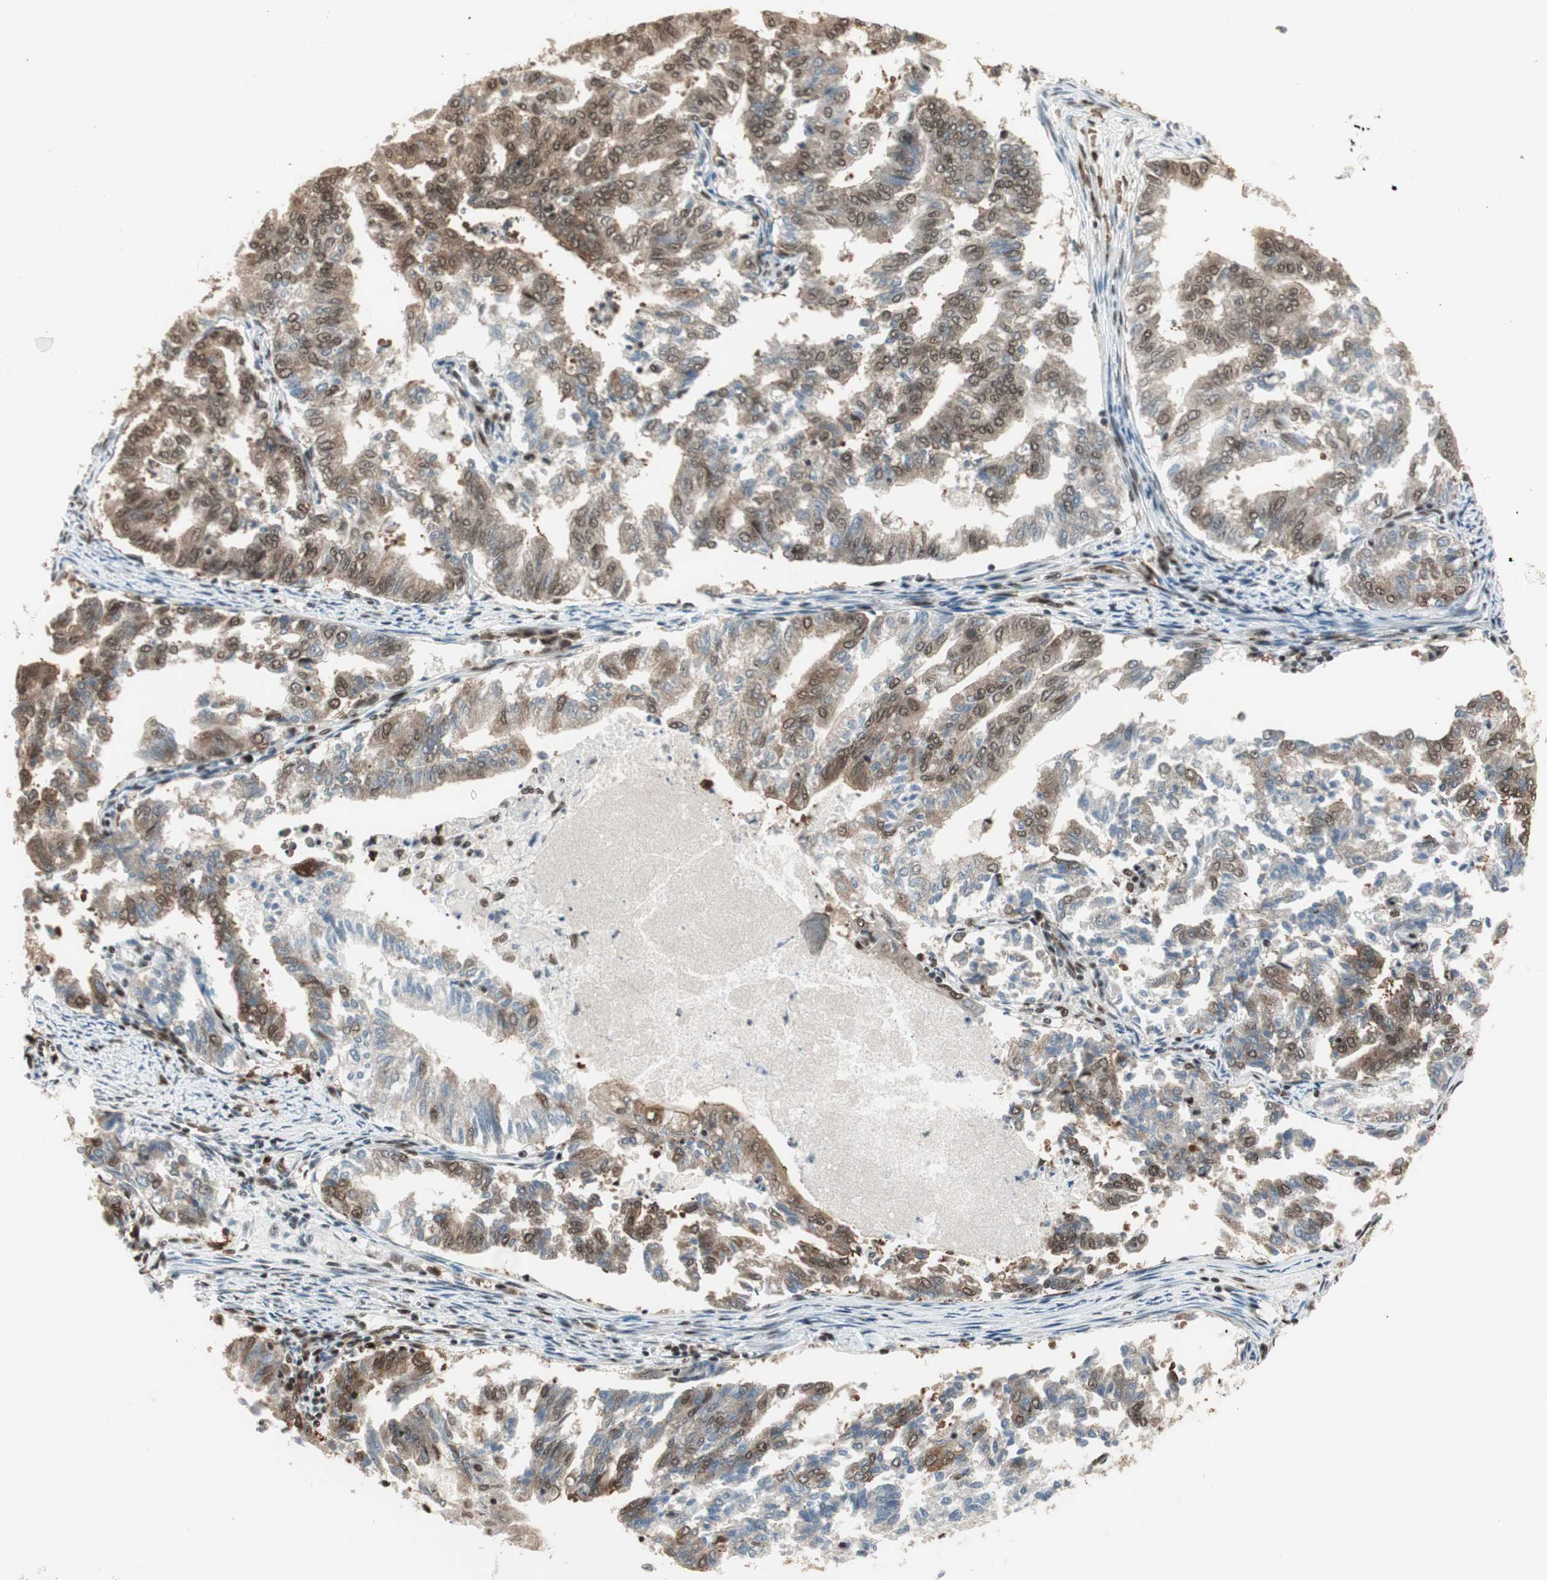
{"staining": {"intensity": "moderate", "quantity": "25%-75%", "location": "cytoplasmic/membranous,nuclear"}, "tissue": "endometrial cancer", "cell_type": "Tumor cells", "image_type": "cancer", "snomed": [{"axis": "morphology", "description": "Adenocarcinoma, NOS"}, {"axis": "topography", "description": "Endometrium"}], "caption": "DAB (3,3'-diaminobenzidine) immunohistochemical staining of endometrial cancer reveals moderate cytoplasmic/membranous and nuclear protein positivity in about 25%-75% of tumor cells. Using DAB (3,3'-diaminobenzidine) (brown) and hematoxylin (blue) stains, captured at high magnification using brightfield microscopy.", "gene": "SMARCE1", "patient": {"sex": "female", "age": 79}}